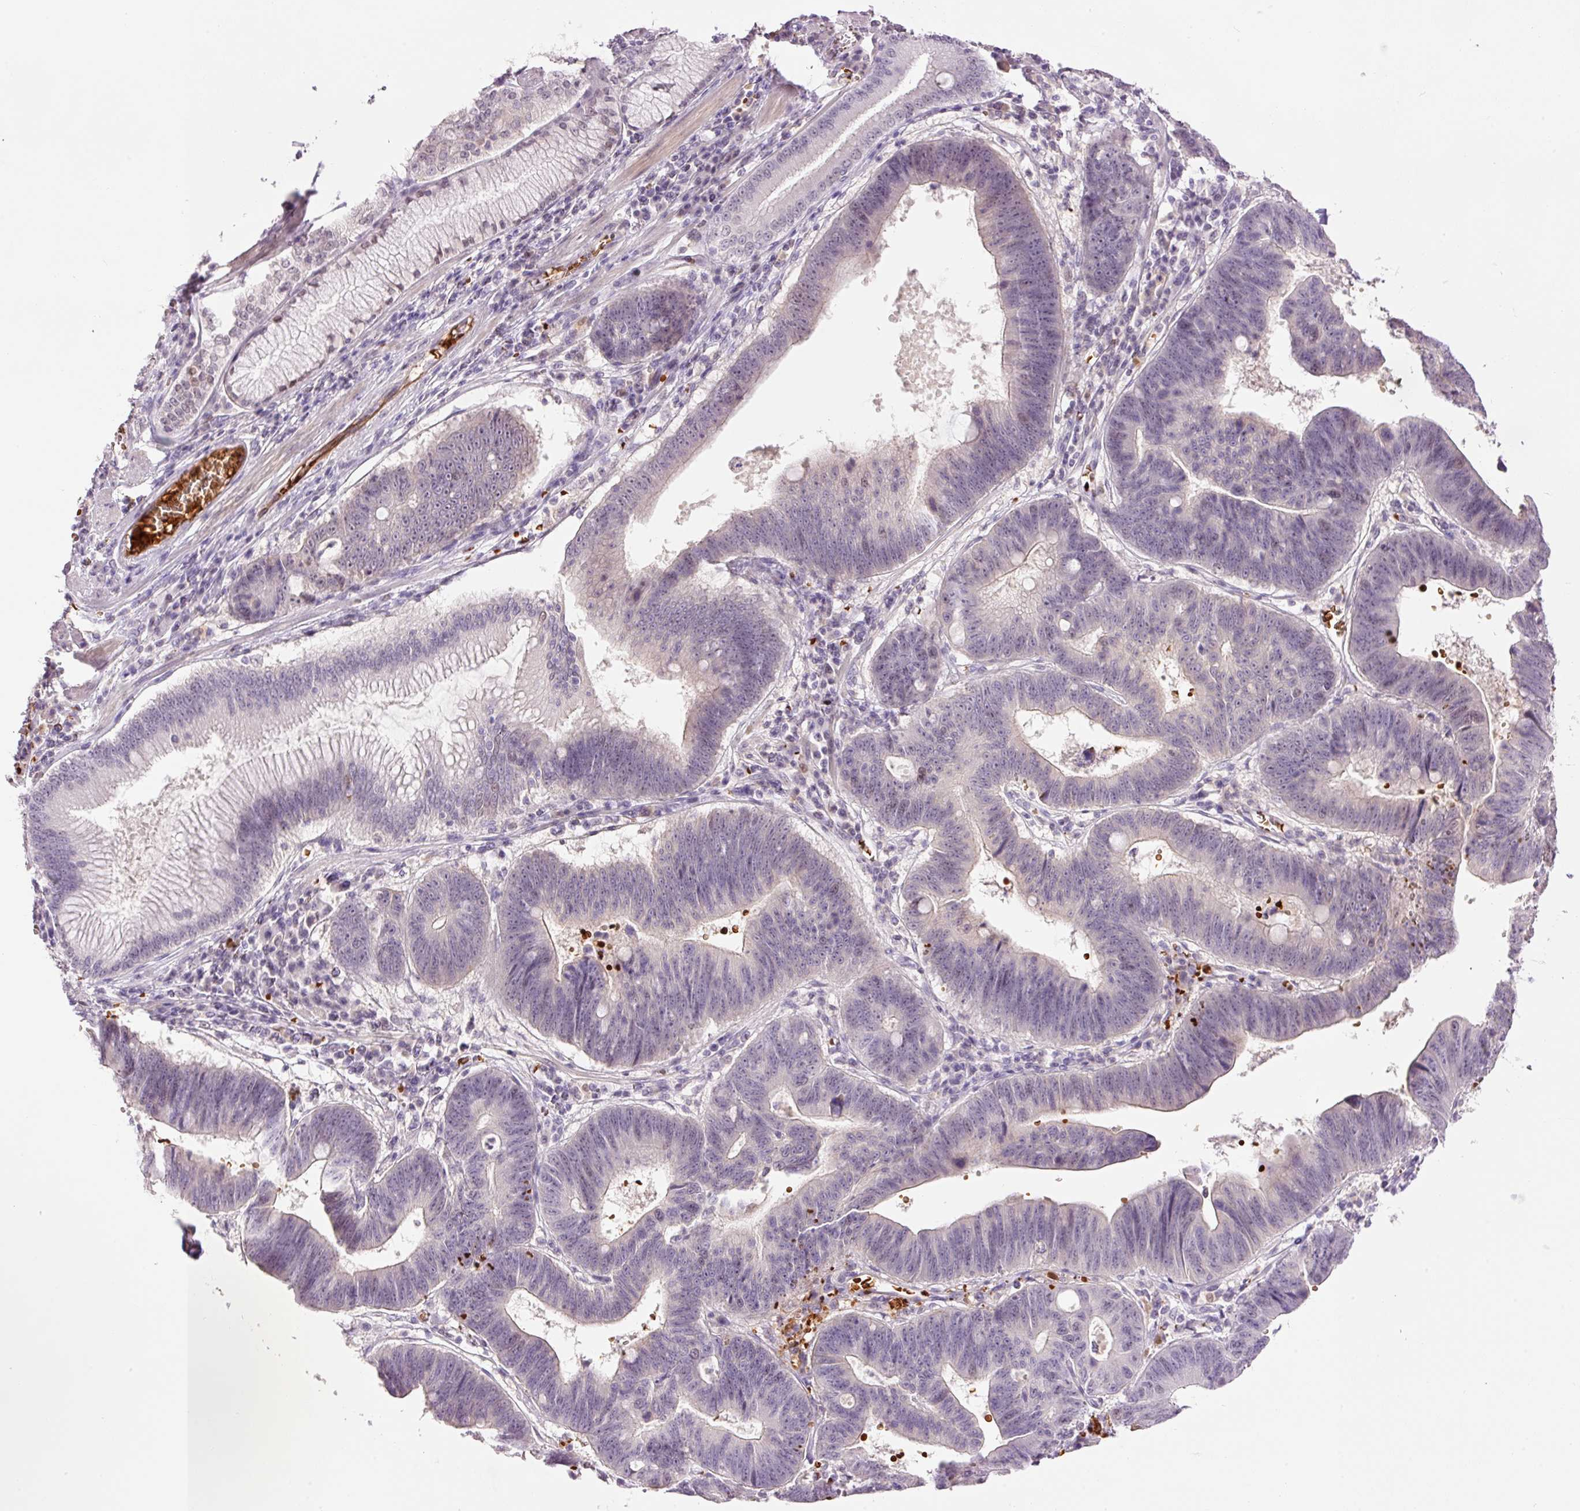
{"staining": {"intensity": "negative", "quantity": "none", "location": "none"}, "tissue": "stomach cancer", "cell_type": "Tumor cells", "image_type": "cancer", "snomed": [{"axis": "morphology", "description": "Adenocarcinoma, NOS"}, {"axis": "topography", "description": "Stomach"}], "caption": "The immunohistochemistry photomicrograph has no significant staining in tumor cells of adenocarcinoma (stomach) tissue.", "gene": "LY6G6D", "patient": {"sex": "male", "age": 59}}